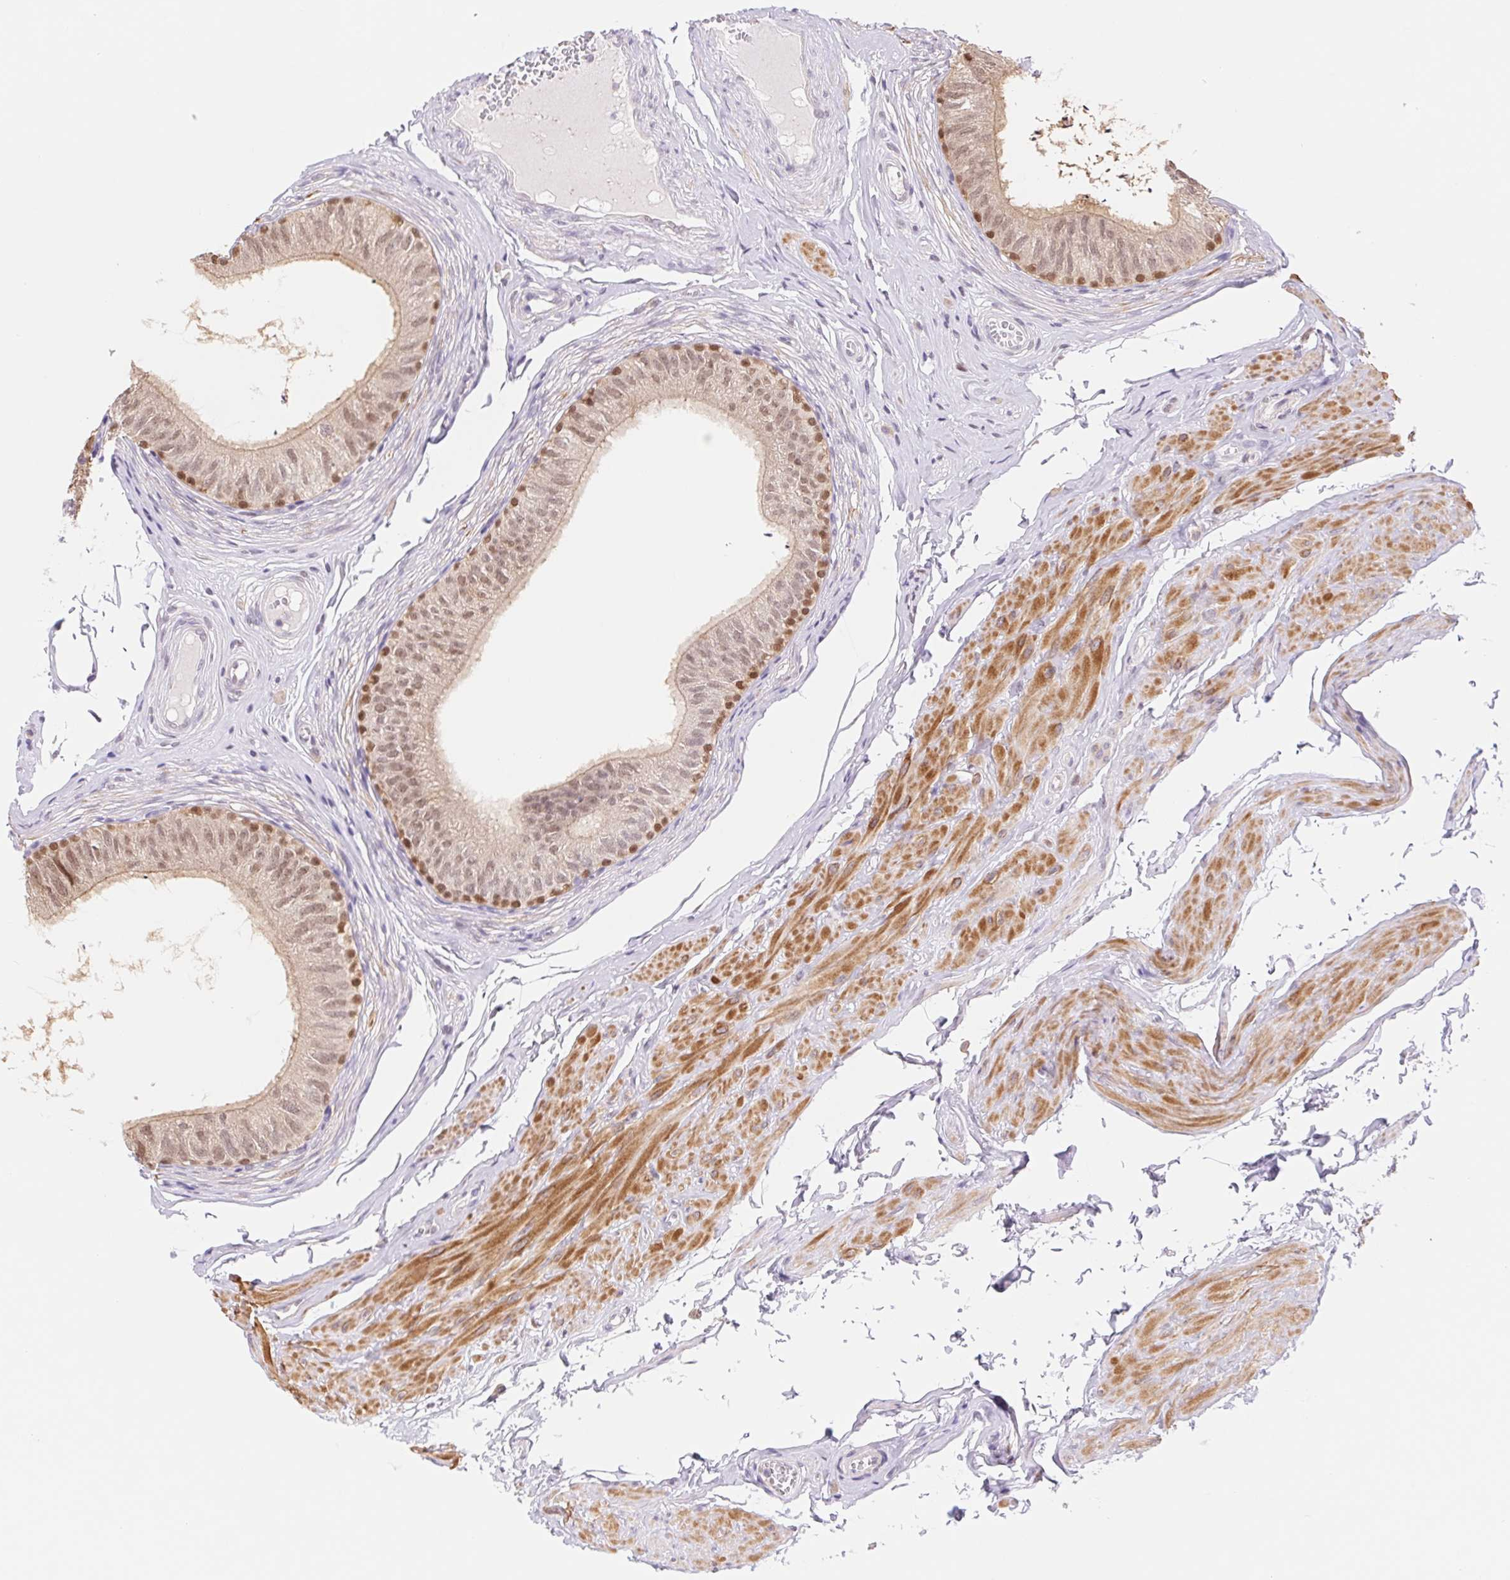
{"staining": {"intensity": "moderate", "quantity": "25%-75%", "location": "nuclear"}, "tissue": "epididymis", "cell_type": "Glandular cells", "image_type": "normal", "snomed": [{"axis": "morphology", "description": "Normal tissue, NOS"}, {"axis": "topography", "description": "Epididymis, spermatic cord, NOS"}, {"axis": "topography", "description": "Epididymis"}, {"axis": "topography", "description": "Peripheral nerve tissue"}], "caption": "Immunohistochemical staining of normal human epididymis demonstrates medium levels of moderate nuclear expression in approximately 25%-75% of glandular cells.", "gene": "L3MBTL4", "patient": {"sex": "male", "age": 29}}